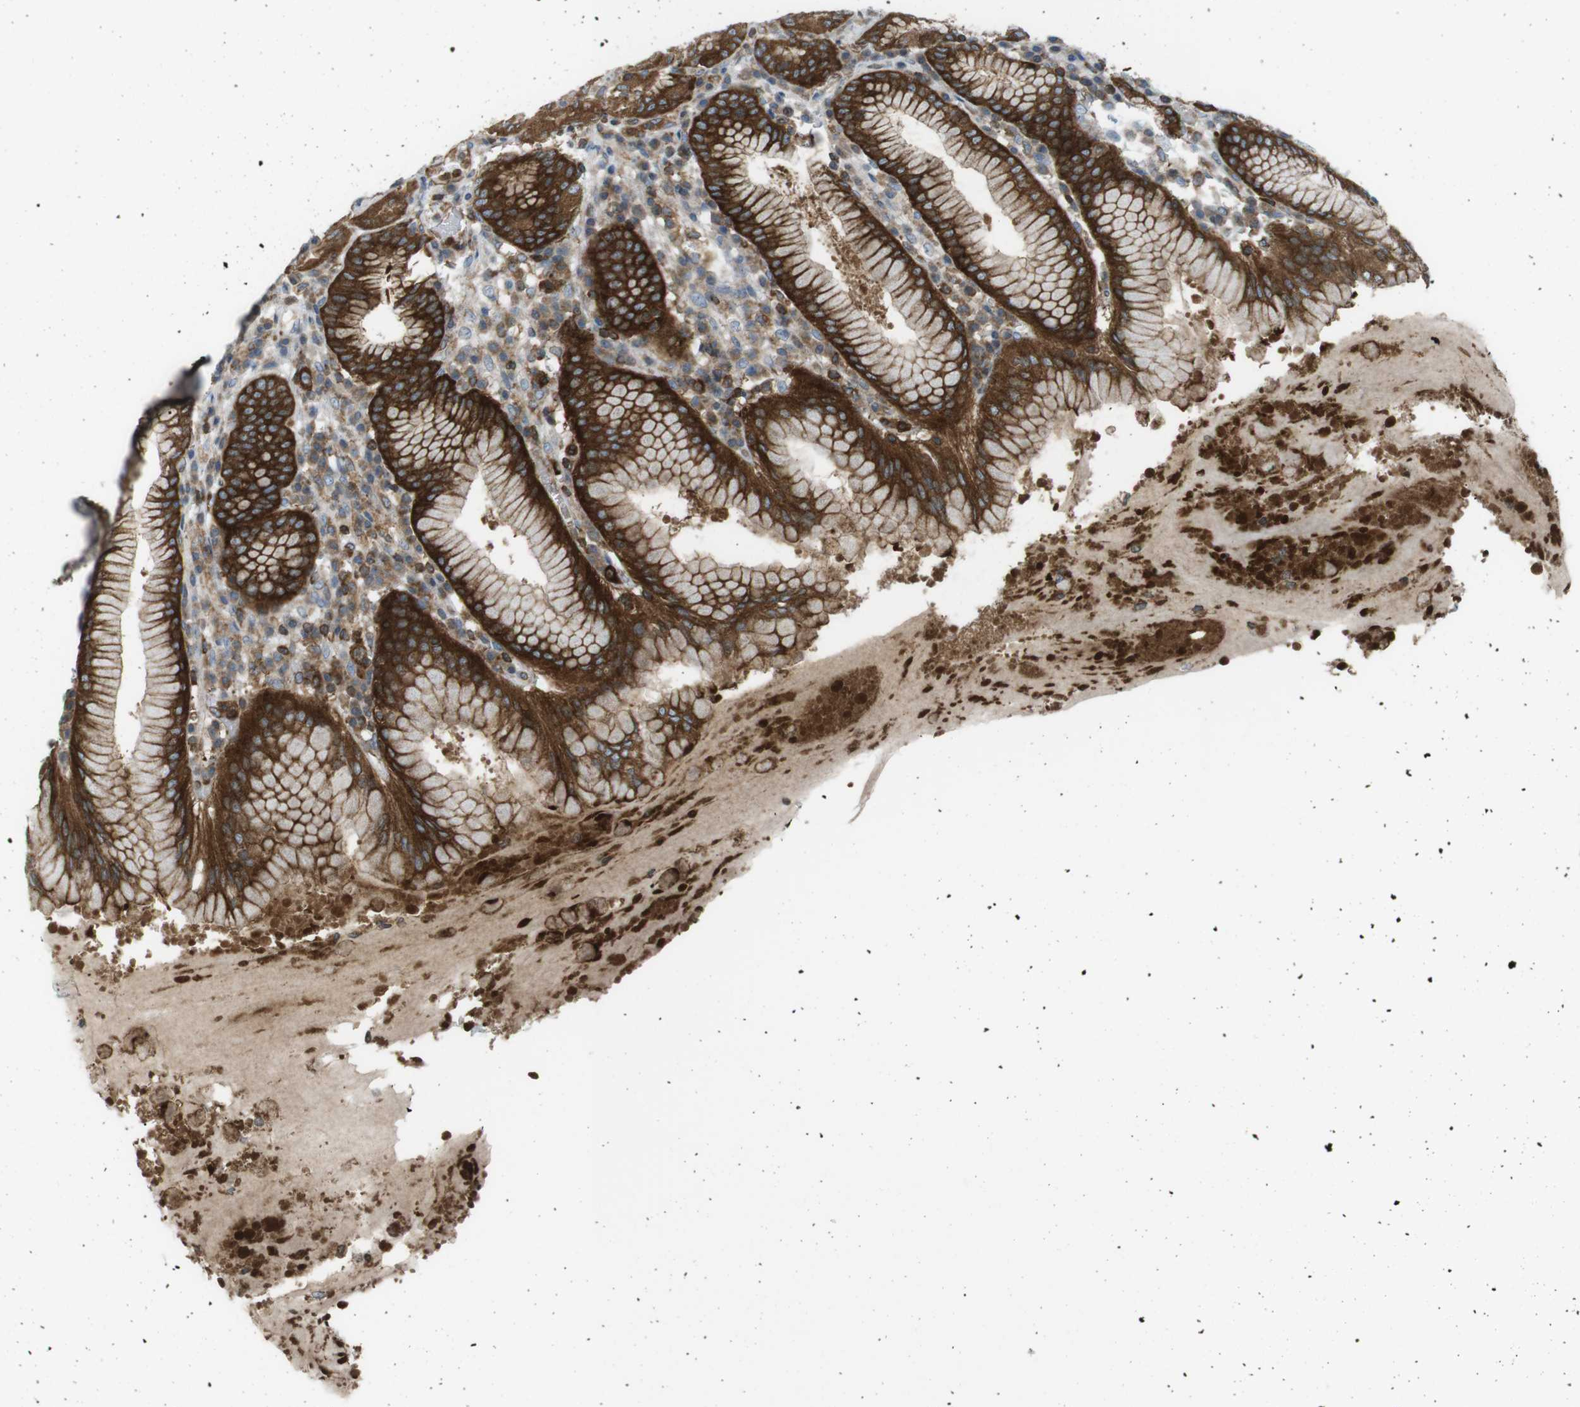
{"staining": {"intensity": "strong", "quantity": ">75%", "location": "cytoplasmic/membranous"}, "tissue": "stomach", "cell_type": "Glandular cells", "image_type": "normal", "snomed": [{"axis": "morphology", "description": "Normal tissue, NOS"}, {"axis": "topography", "description": "Stomach"}, {"axis": "topography", "description": "Stomach, lower"}], "caption": "This is an image of immunohistochemistry staining of unremarkable stomach, which shows strong staining in the cytoplasmic/membranous of glandular cells.", "gene": "FLII", "patient": {"sex": "female", "age": 56}}